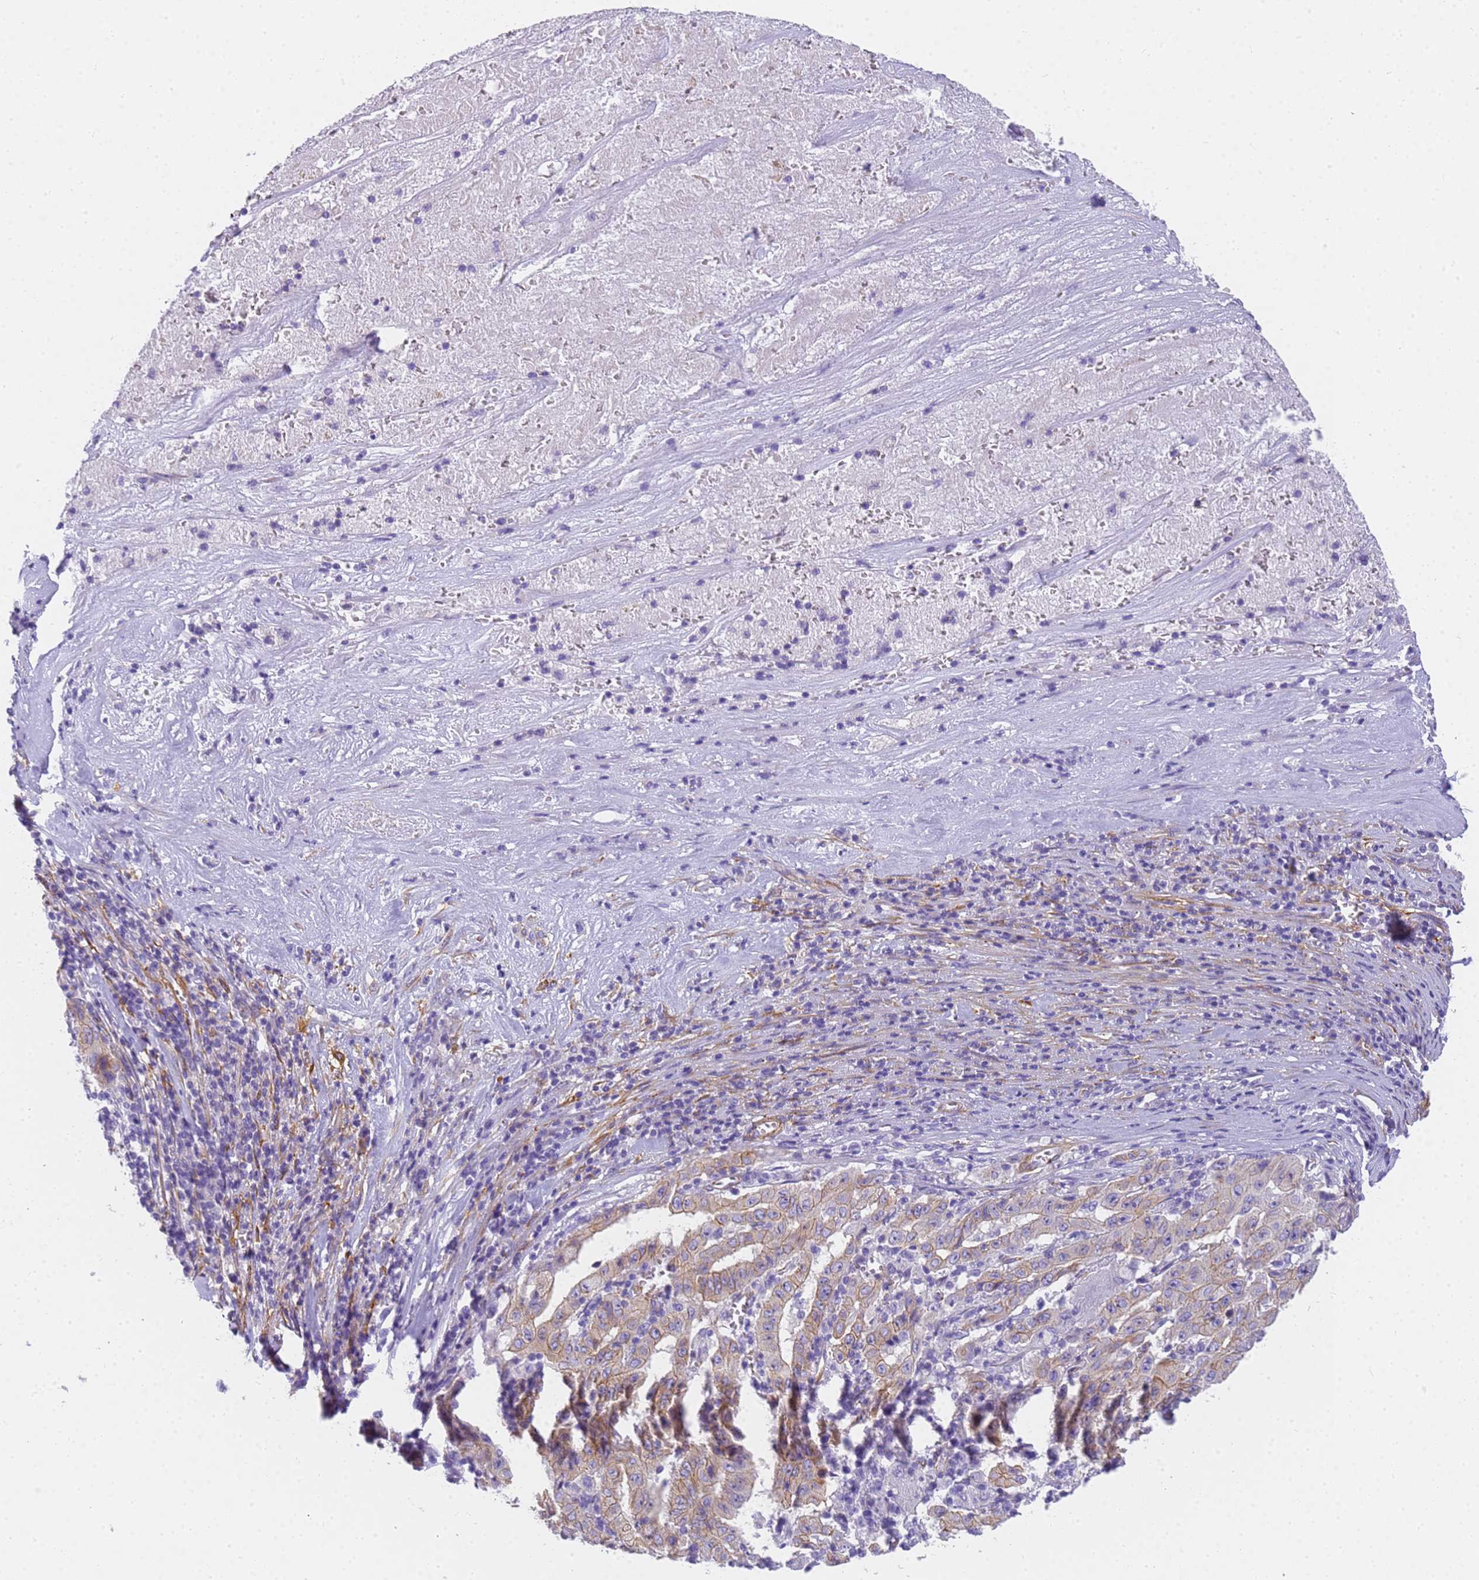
{"staining": {"intensity": "moderate", "quantity": ">75%", "location": "cytoplasmic/membranous"}, "tissue": "pancreatic cancer", "cell_type": "Tumor cells", "image_type": "cancer", "snomed": [{"axis": "morphology", "description": "Adenocarcinoma, NOS"}, {"axis": "topography", "description": "Pancreas"}], "caption": "Pancreatic cancer (adenocarcinoma) tissue exhibits moderate cytoplasmic/membranous positivity in about >75% of tumor cells", "gene": "MVB12A", "patient": {"sex": "male", "age": 63}}